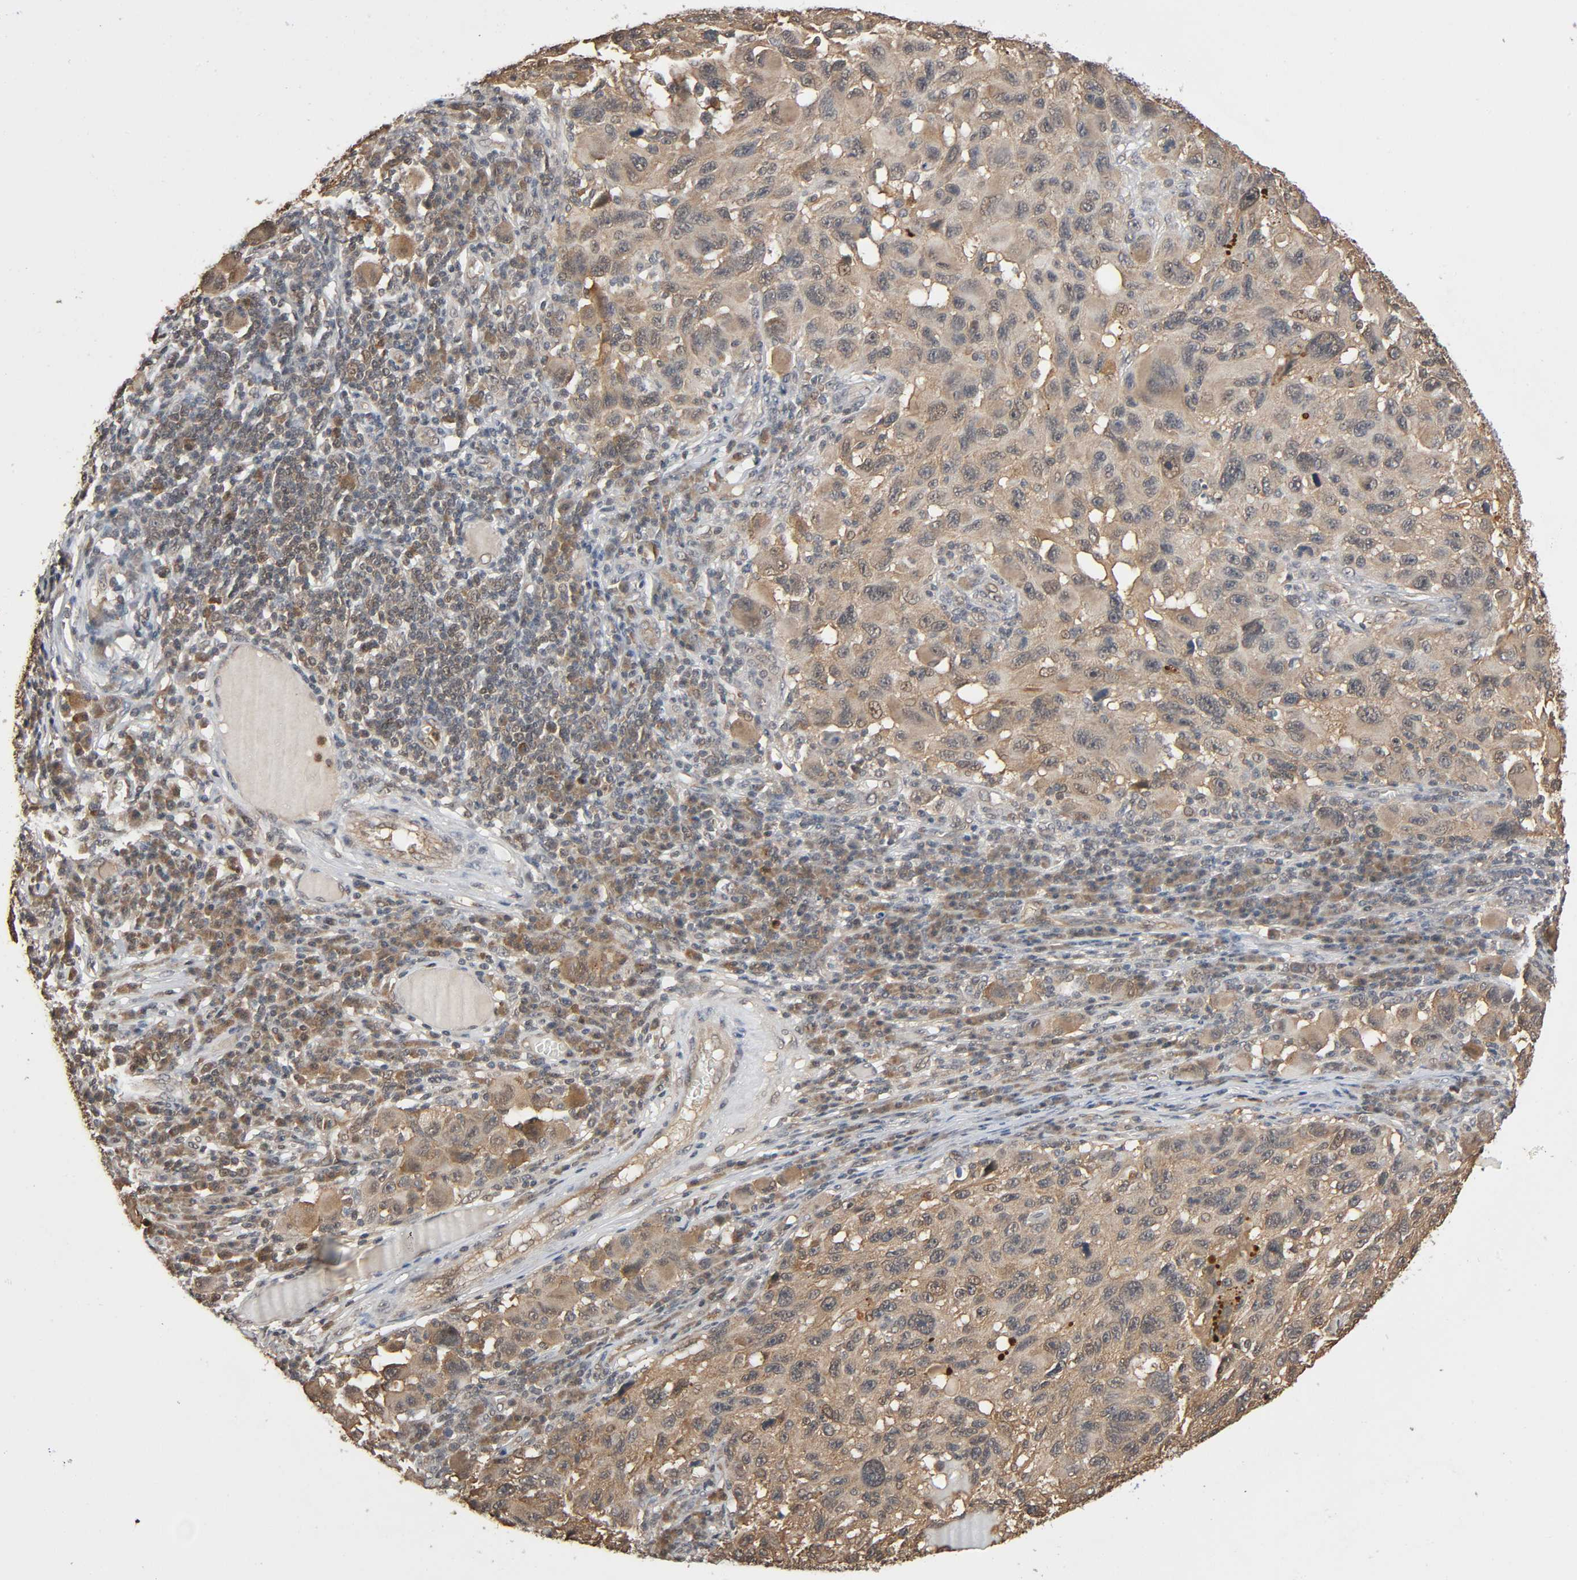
{"staining": {"intensity": "weak", "quantity": ">75%", "location": "cytoplasmic/membranous,nuclear"}, "tissue": "melanoma", "cell_type": "Tumor cells", "image_type": "cancer", "snomed": [{"axis": "morphology", "description": "Malignant melanoma, NOS"}, {"axis": "topography", "description": "Skin"}], "caption": "Immunohistochemical staining of malignant melanoma exhibits low levels of weak cytoplasmic/membranous and nuclear protein staining in about >75% of tumor cells.", "gene": "NEDD8", "patient": {"sex": "male", "age": 53}}